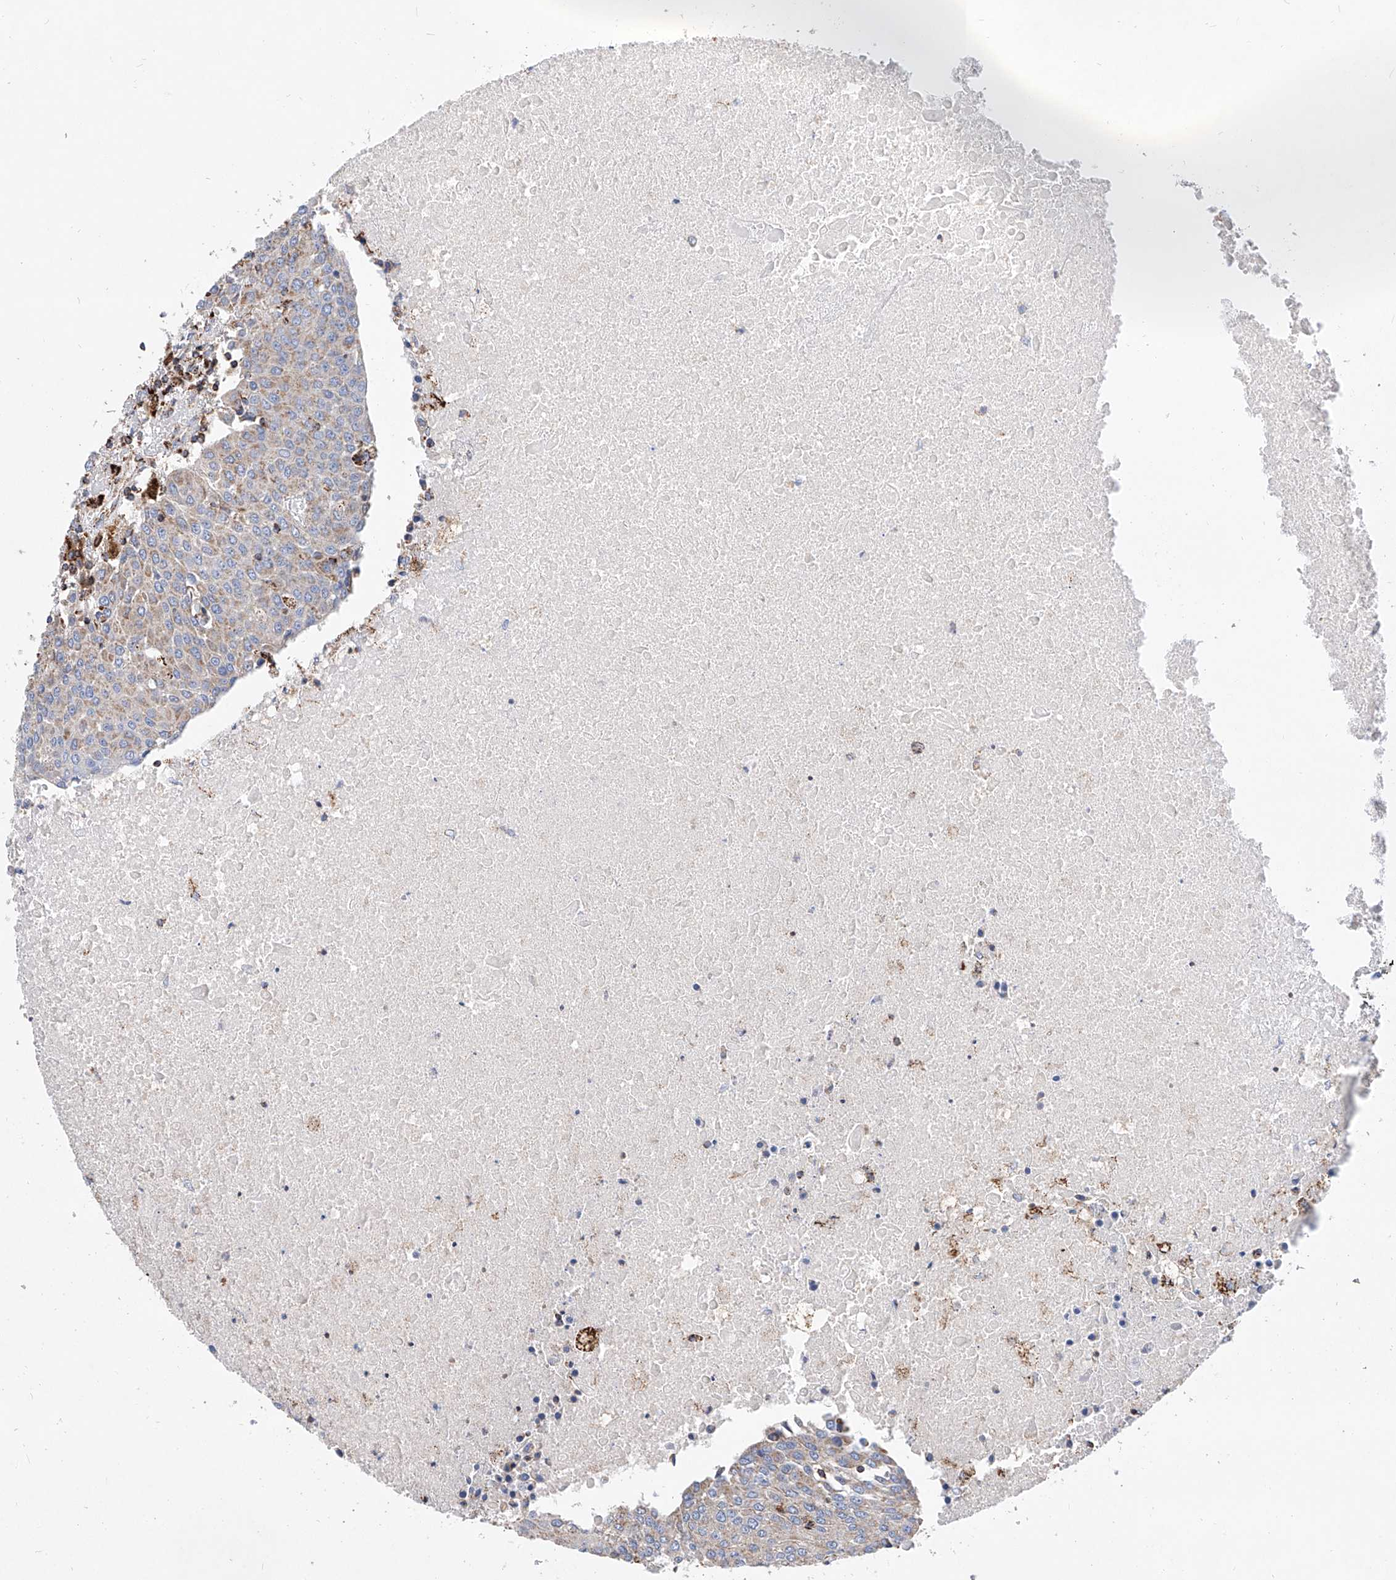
{"staining": {"intensity": "moderate", "quantity": "25%-75%", "location": "cytoplasmic/membranous"}, "tissue": "urothelial cancer", "cell_type": "Tumor cells", "image_type": "cancer", "snomed": [{"axis": "morphology", "description": "Urothelial carcinoma, High grade"}, {"axis": "topography", "description": "Urinary bladder"}], "caption": "Immunohistochemical staining of urothelial carcinoma (high-grade) reveals moderate cytoplasmic/membranous protein positivity in about 25%-75% of tumor cells.", "gene": "CPNE5", "patient": {"sex": "female", "age": 85}}